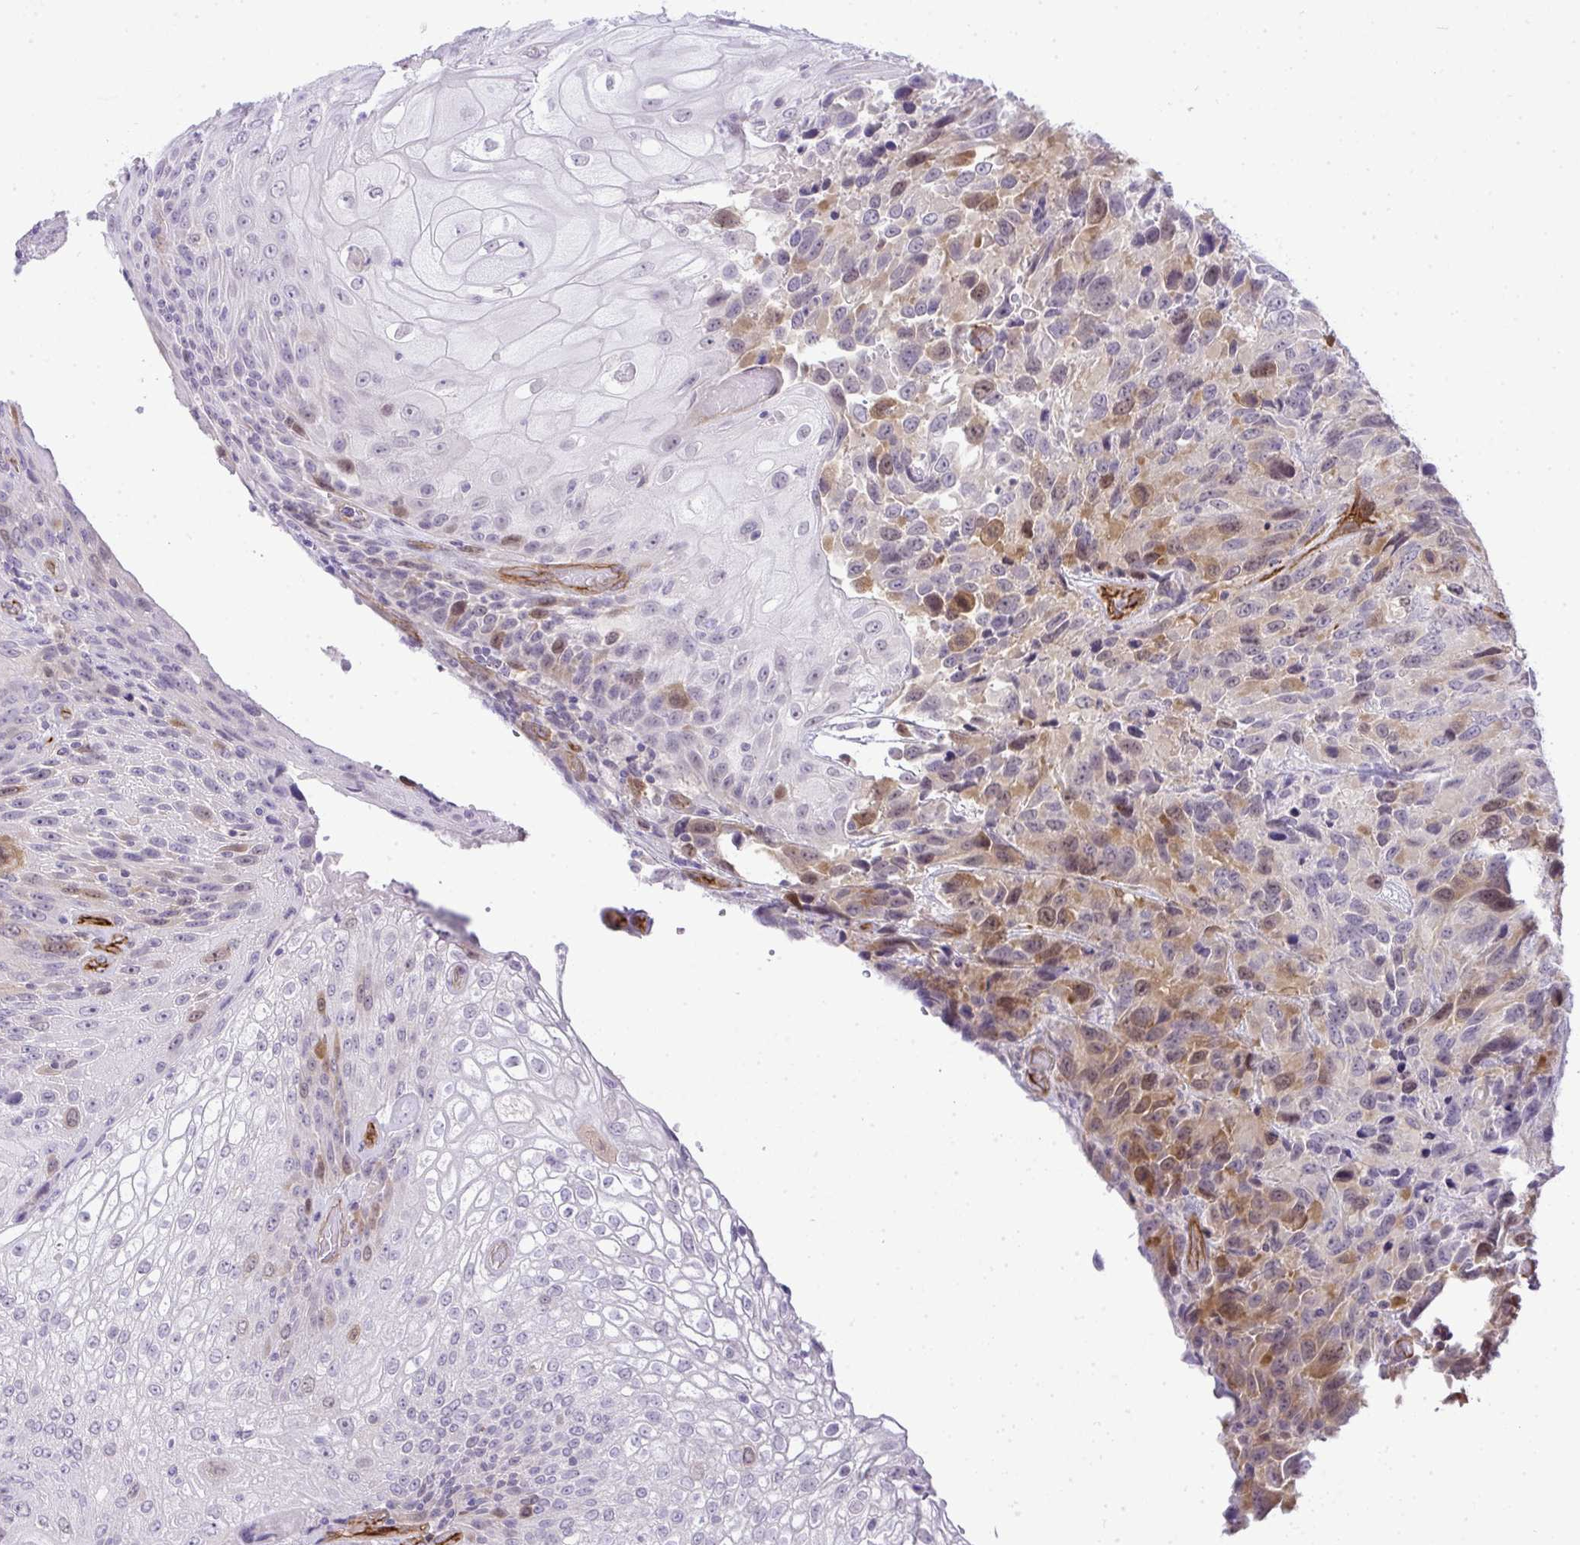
{"staining": {"intensity": "weak", "quantity": "25%-75%", "location": "cytoplasmic/membranous,nuclear"}, "tissue": "urothelial cancer", "cell_type": "Tumor cells", "image_type": "cancer", "snomed": [{"axis": "morphology", "description": "Urothelial carcinoma, High grade"}, {"axis": "topography", "description": "Urinary bladder"}], "caption": "Protein staining of urothelial carcinoma (high-grade) tissue reveals weak cytoplasmic/membranous and nuclear positivity in approximately 25%-75% of tumor cells.", "gene": "UBE2S", "patient": {"sex": "female", "age": 70}}